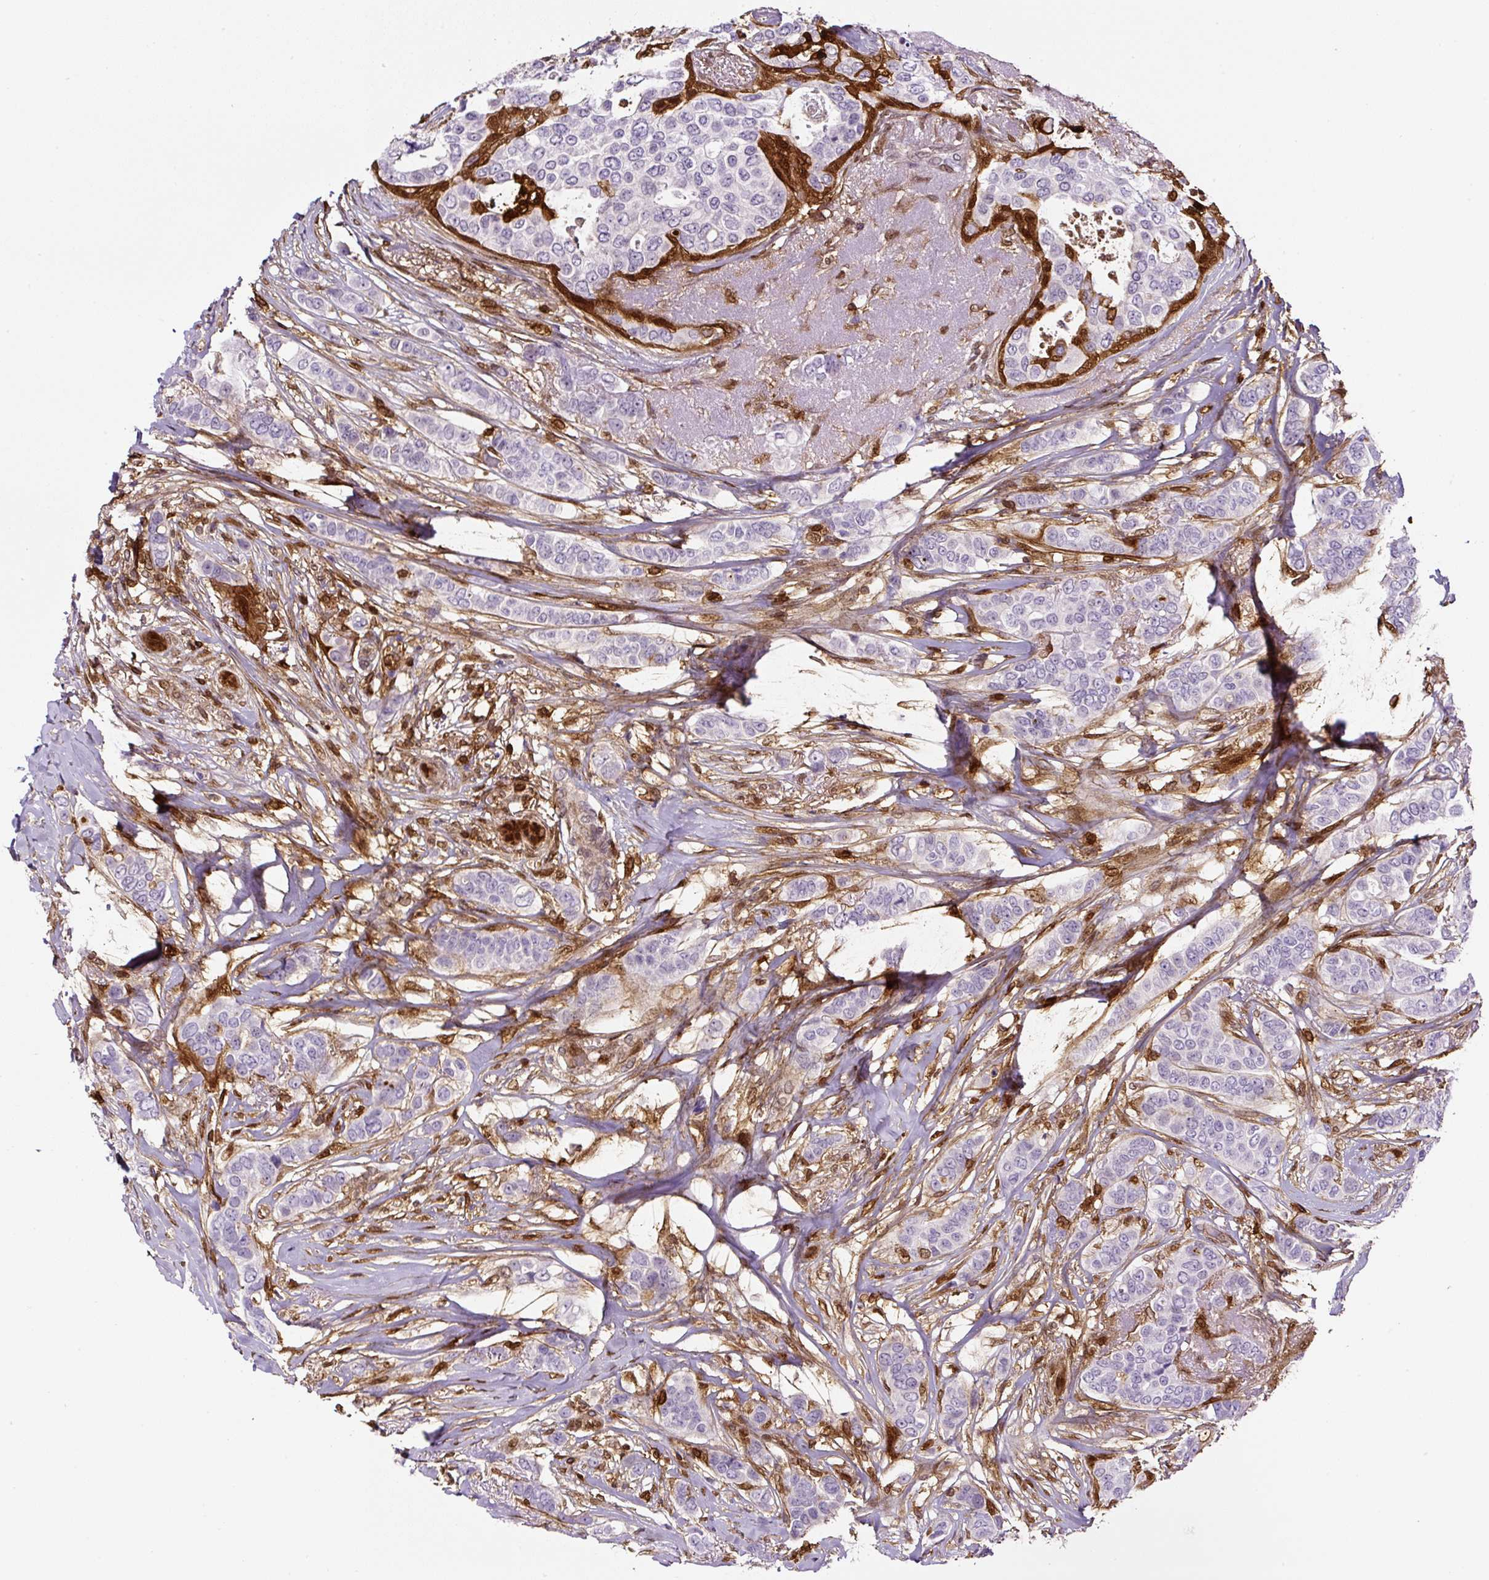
{"staining": {"intensity": "negative", "quantity": "none", "location": "none"}, "tissue": "breast cancer", "cell_type": "Tumor cells", "image_type": "cancer", "snomed": [{"axis": "morphology", "description": "Lobular carcinoma"}, {"axis": "topography", "description": "Breast"}], "caption": "Immunohistochemistry image of neoplastic tissue: human breast lobular carcinoma stained with DAB (3,3'-diaminobenzidine) demonstrates no significant protein staining in tumor cells.", "gene": "ANXA1", "patient": {"sex": "female", "age": 51}}